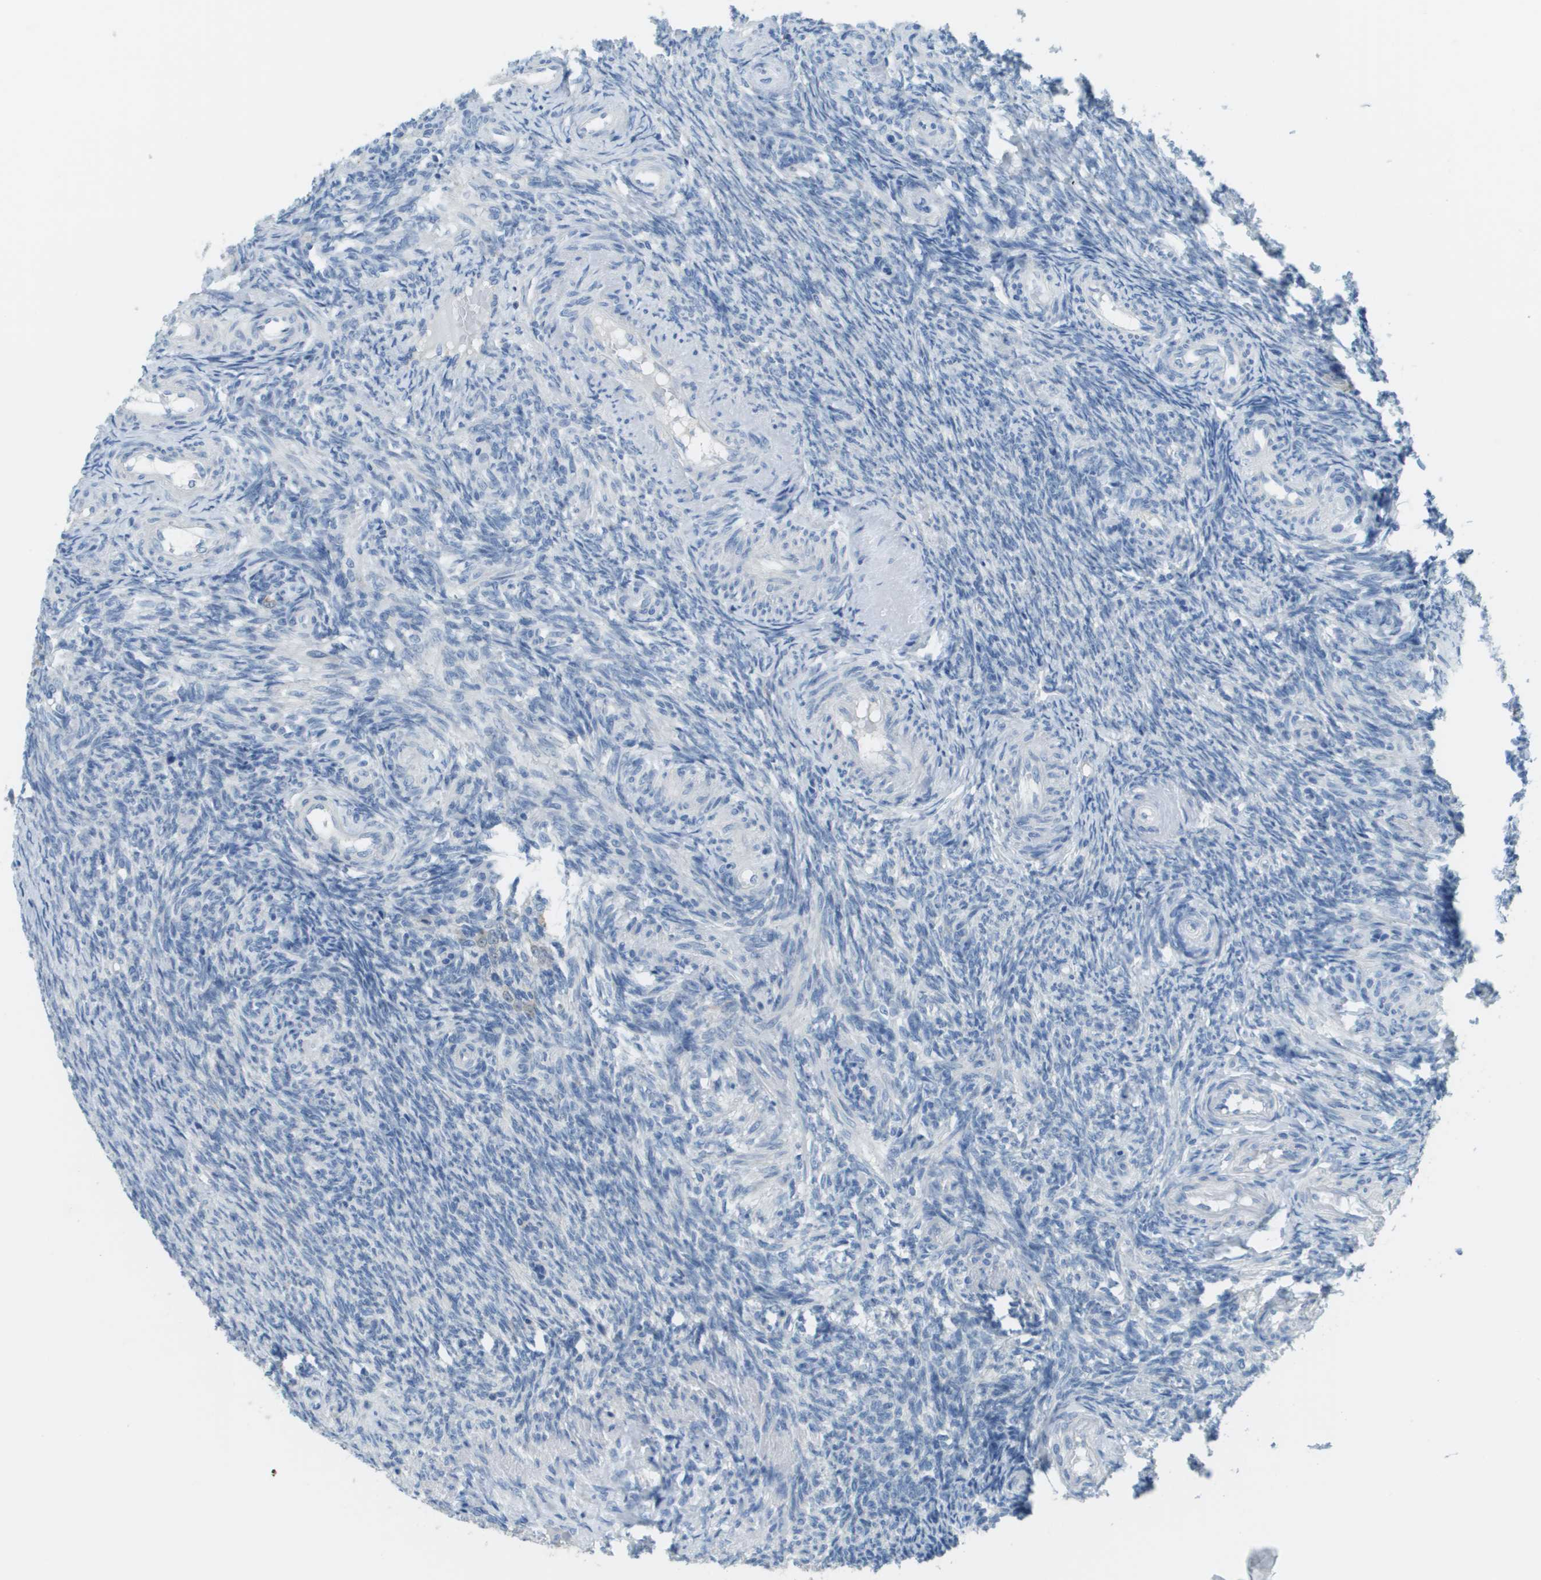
{"staining": {"intensity": "negative", "quantity": "none", "location": "none"}, "tissue": "ovary", "cell_type": "Follicle cells", "image_type": "normal", "snomed": [{"axis": "morphology", "description": "Normal tissue, NOS"}, {"axis": "topography", "description": "Ovary"}], "caption": "A photomicrograph of human ovary is negative for staining in follicle cells. (Stains: DAB (3,3'-diaminobenzidine) immunohistochemistry (IHC) with hematoxylin counter stain, Microscopy: brightfield microscopy at high magnification).", "gene": "PTGDR2", "patient": {"sex": "female", "age": 41}}